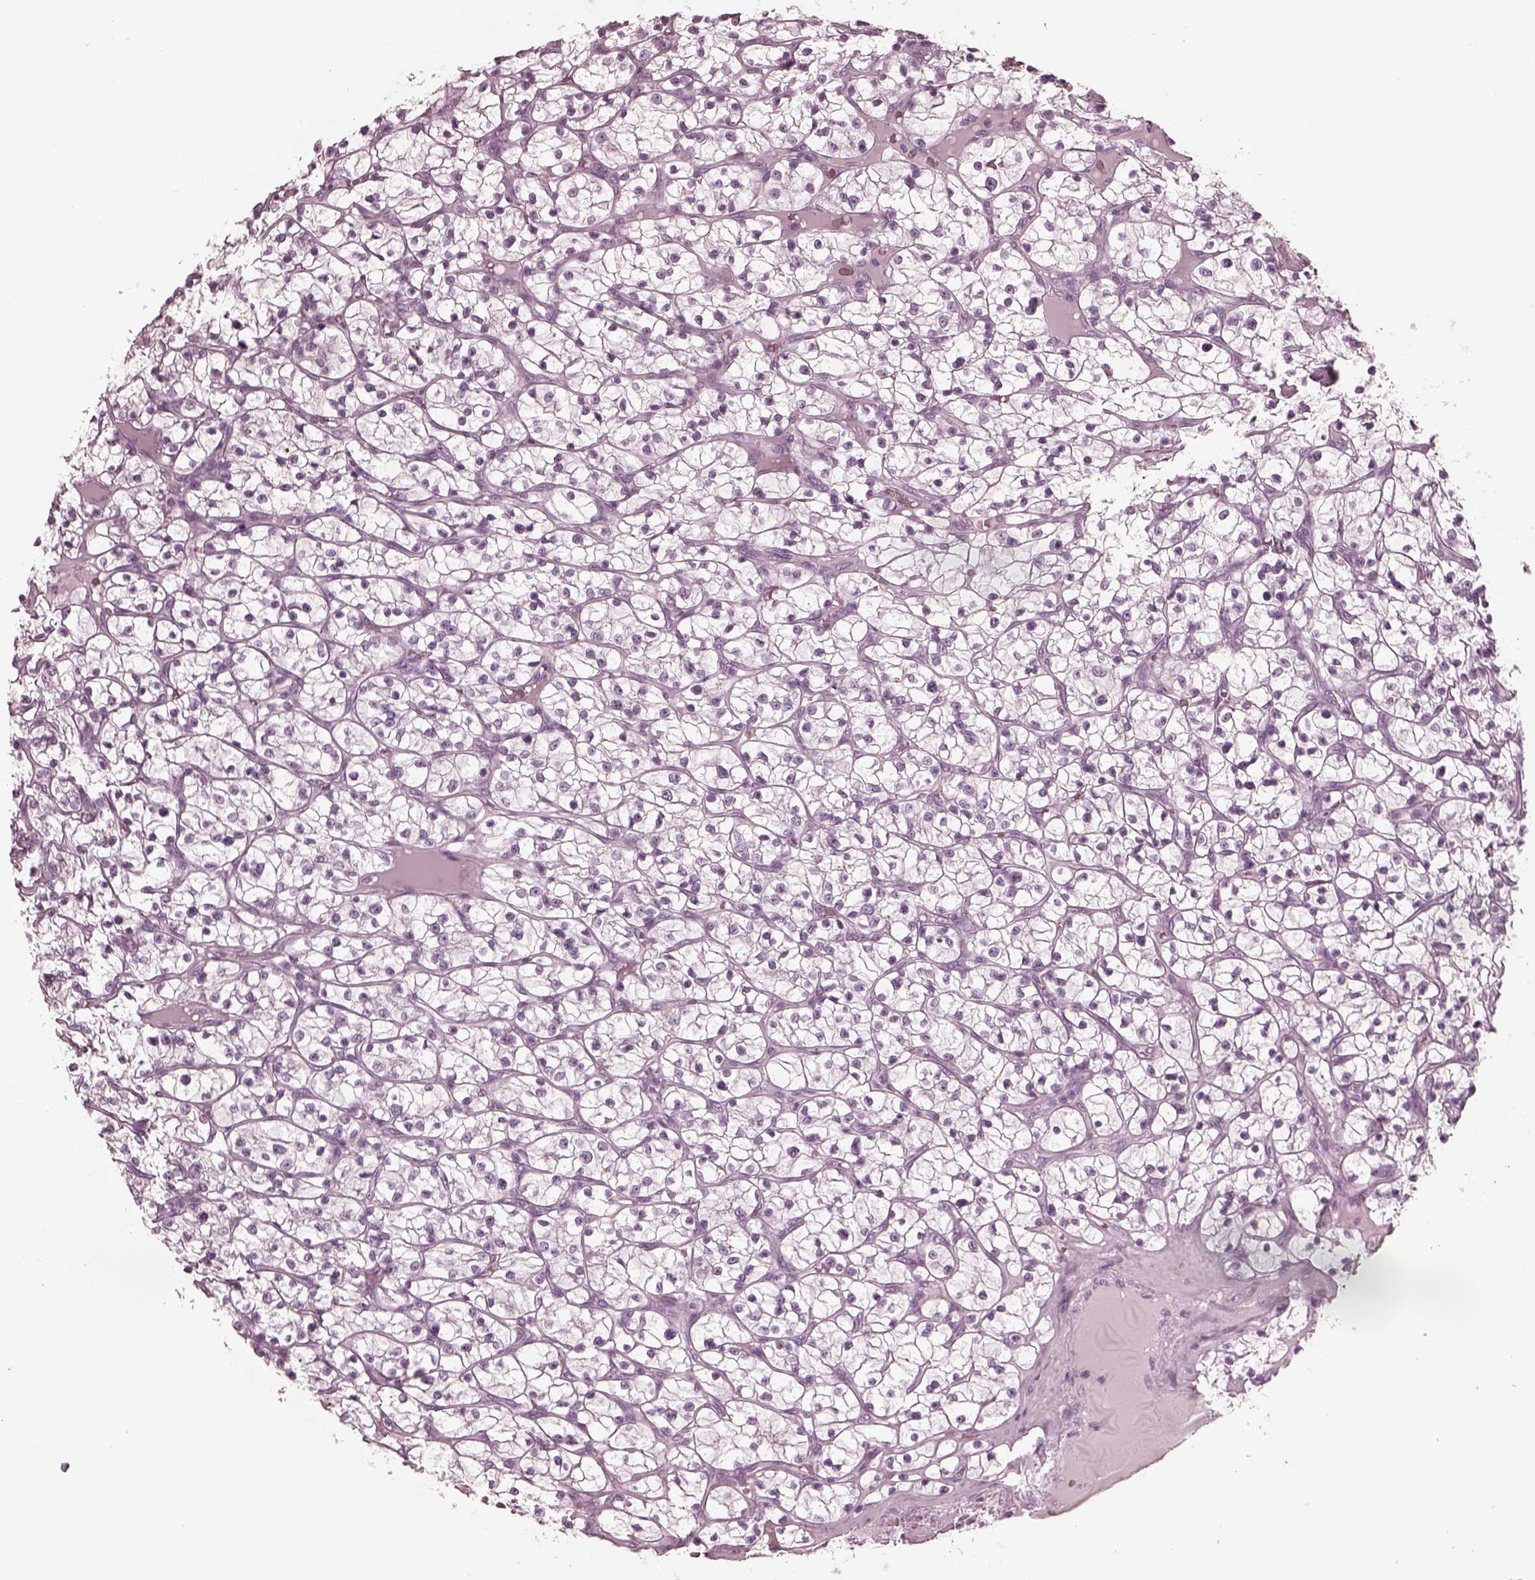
{"staining": {"intensity": "negative", "quantity": "none", "location": "none"}, "tissue": "renal cancer", "cell_type": "Tumor cells", "image_type": "cancer", "snomed": [{"axis": "morphology", "description": "Adenocarcinoma, NOS"}, {"axis": "topography", "description": "Kidney"}], "caption": "DAB immunohistochemical staining of adenocarcinoma (renal) displays no significant staining in tumor cells.", "gene": "GRM6", "patient": {"sex": "female", "age": 64}}